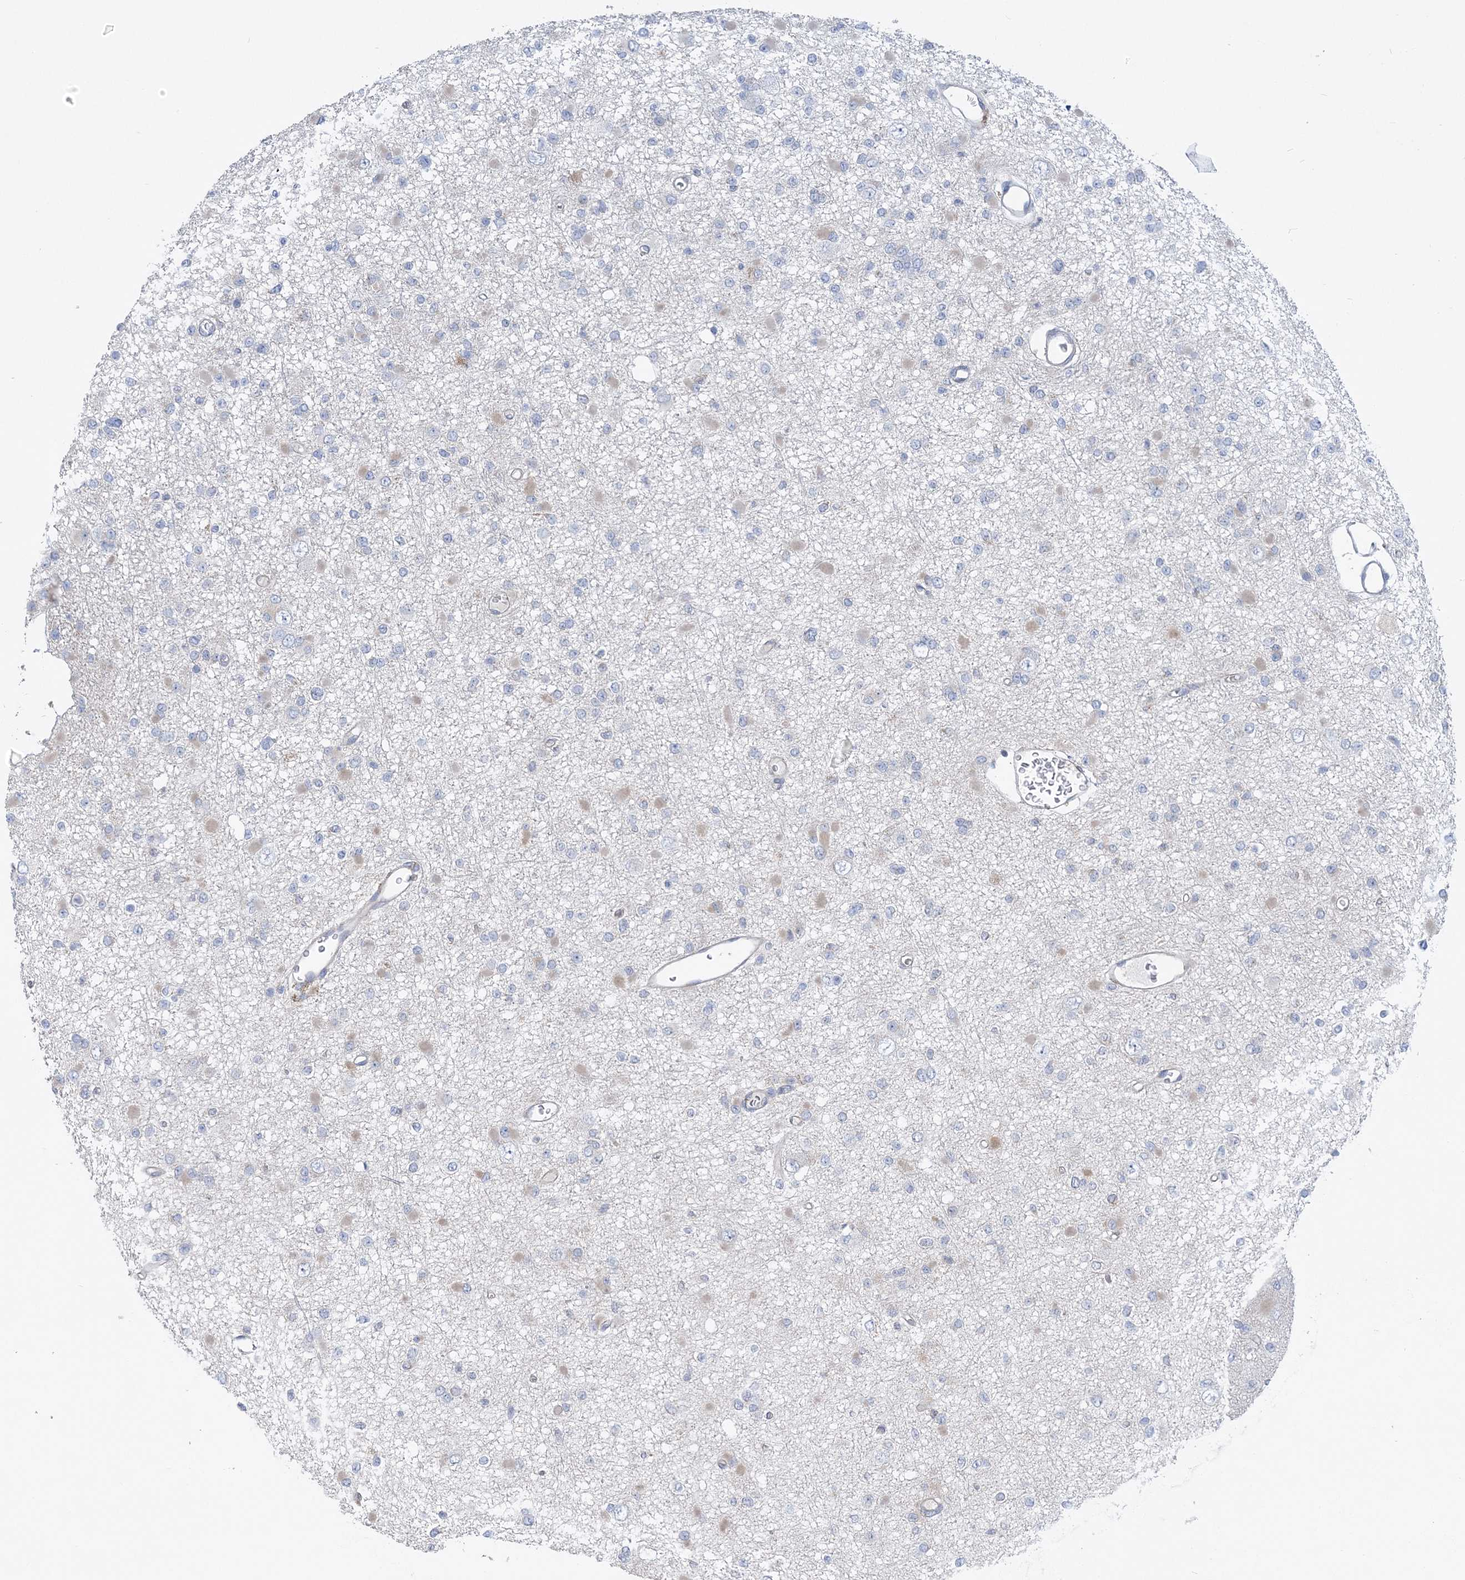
{"staining": {"intensity": "weak", "quantity": "<25%", "location": "cytoplasmic/membranous"}, "tissue": "glioma", "cell_type": "Tumor cells", "image_type": "cancer", "snomed": [{"axis": "morphology", "description": "Glioma, malignant, Low grade"}, {"axis": "topography", "description": "Brain"}], "caption": "This is a image of IHC staining of glioma, which shows no expression in tumor cells.", "gene": "FAM114A2", "patient": {"sex": "female", "age": 22}}